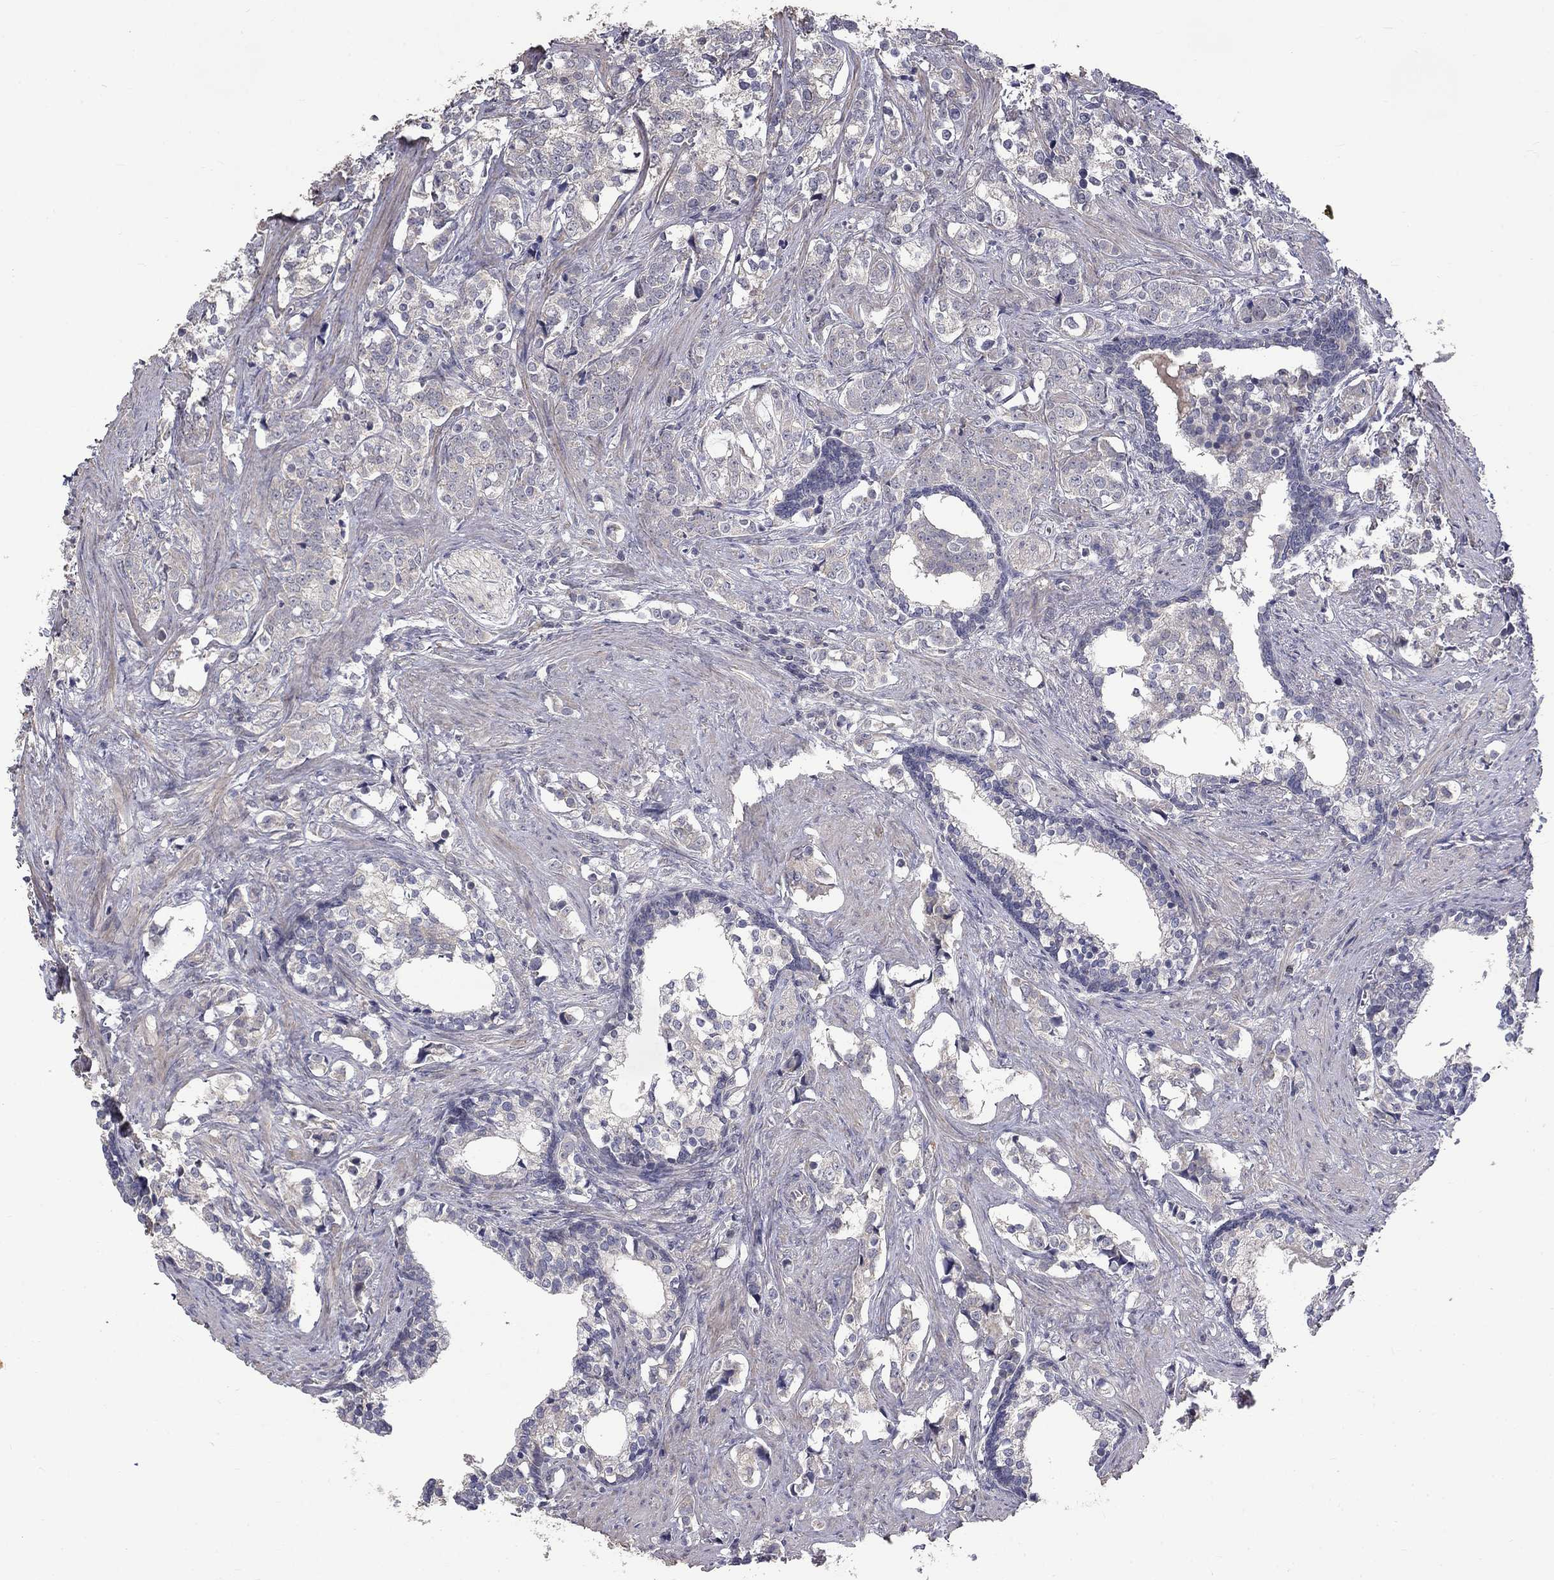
{"staining": {"intensity": "negative", "quantity": "none", "location": "none"}, "tissue": "prostate cancer", "cell_type": "Tumor cells", "image_type": "cancer", "snomed": [{"axis": "morphology", "description": "Adenocarcinoma, NOS"}, {"axis": "topography", "description": "Prostate and seminal vesicle, NOS"}], "caption": "The micrograph shows no significant staining in tumor cells of prostate cancer.", "gene": "SLC39A14", "patient": {"sex": "male", "age": 63}}